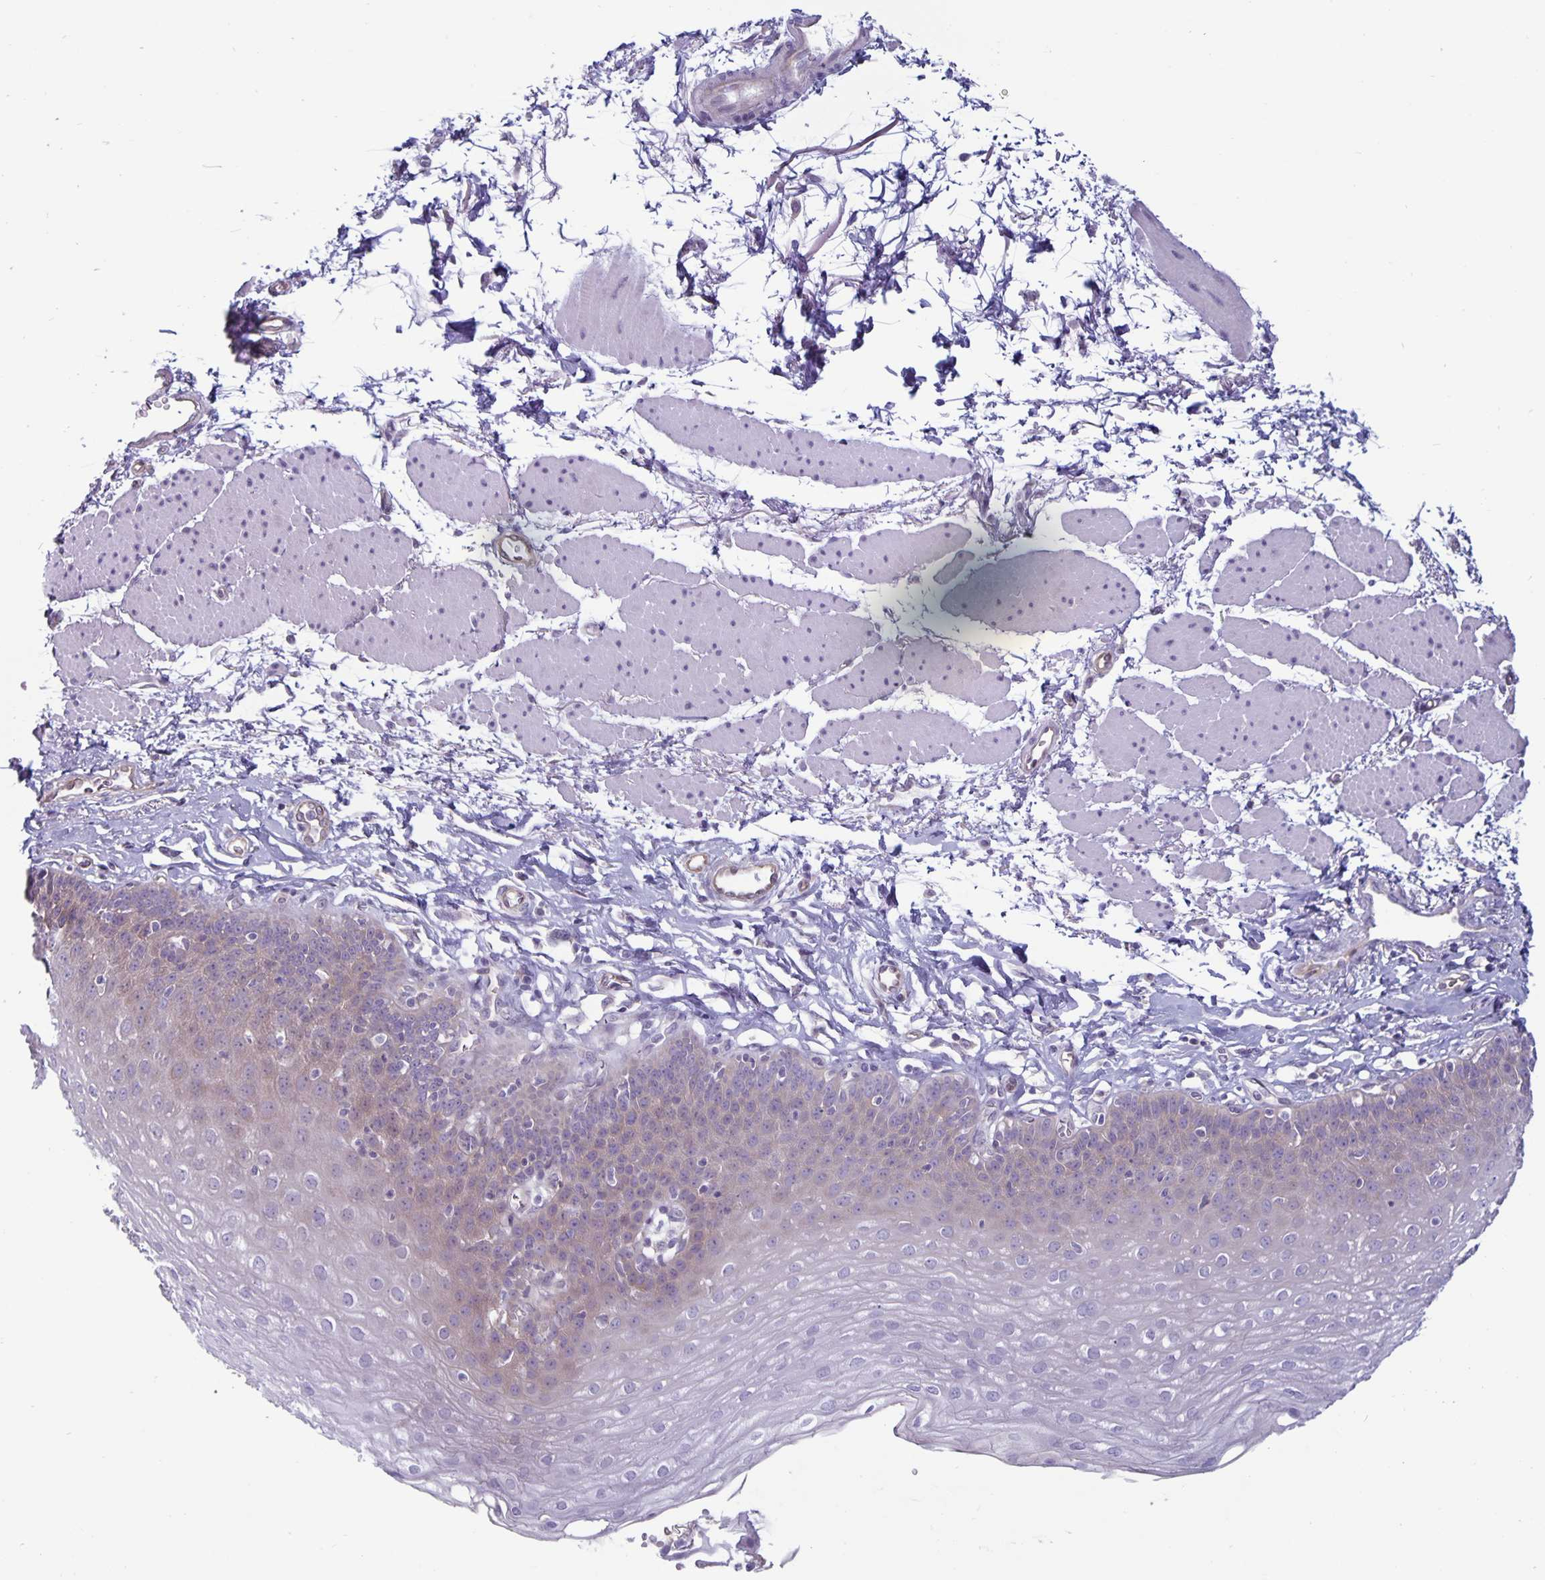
{"staining": {"intensity": "weak", "quantity": "<25%", "location": "cytoplasmic/membranous"}, "tissue": "esophagus", "cell_type": "Squamous epithelial cells", "image_type": "normal", "snomed": [{"axis": "morphology", "description": "Normal tissue, NOS"}, {"axis": "topography", "description": "Esophagus"}], "caption": "Immunohistochemistry histopathology image of unremarkable esophagus: esophagus stained with DAB exhibits no significant protein staining in squamous epithelial cells.", "gene": "PLCB3", "patient": {"sex": "female", "age": 81}}